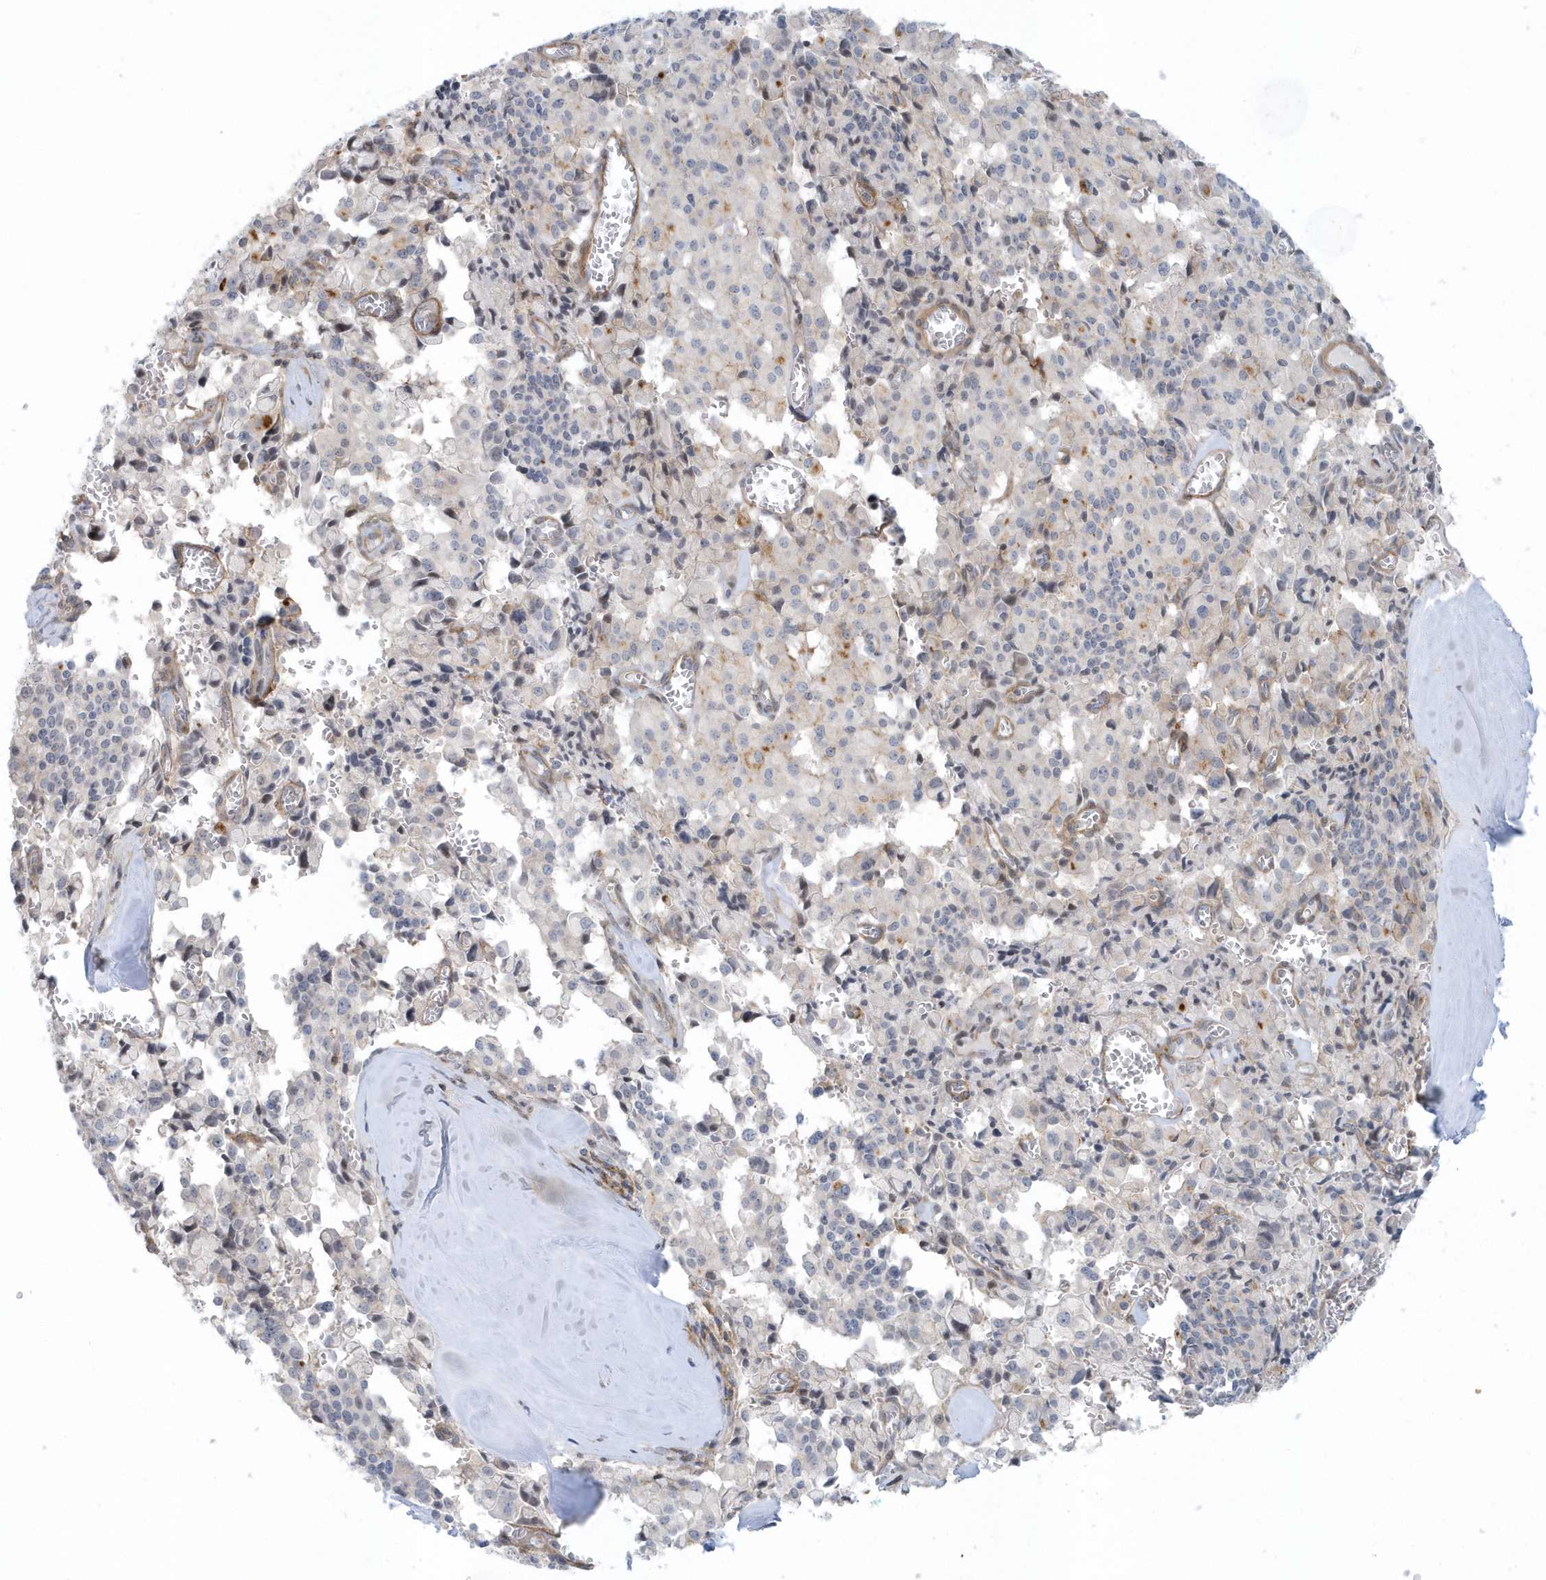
{"staining": {"intensity": "moderate", "quantity": "<25%", "location": "cytoplasmic/membranous"}, "tissue": "pancreatic cancer", "cell_type": "Tumor cells", "image_type": "cancer", "snomed": [{"axis": "morphology", "description": "Adenocarcinoma, NOS"}, {"axis": "topography", "description": "Pancreas"}], "caption": "Pancreatic cancer stained for a protein exhibits moderate cytoplasmic/membranous positivity in tumor cells. (brown staining indicates protein expression, while blue staining denotes nuclei).", "gene": "CACNB2", "patient": {"sex": "male", "age": 65}}